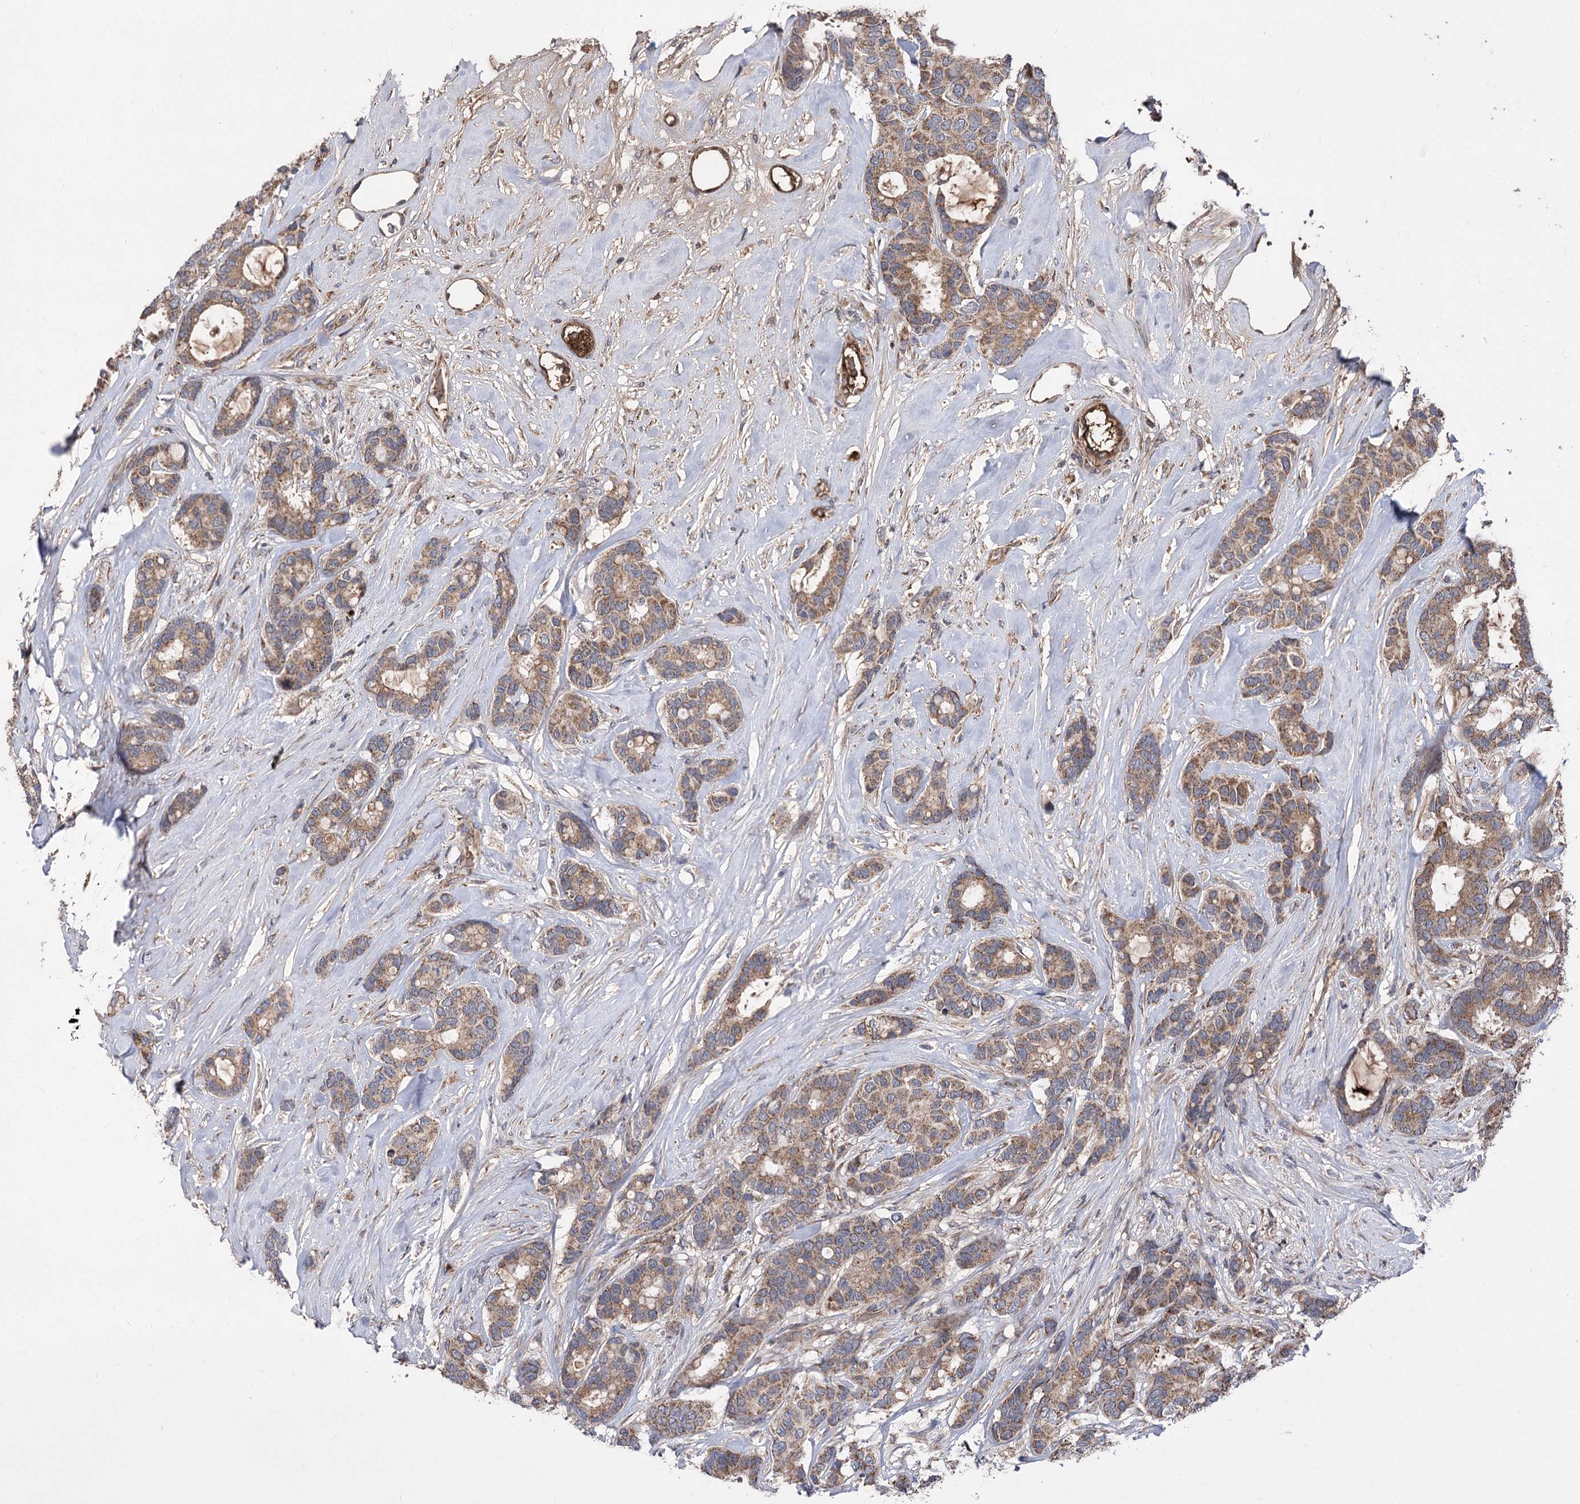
{"staining": {"intensity": "moderate", "quantity": ">75%", "location": "cytoplasmic/membranous"}, "tissue": "breast cancer", "cell_type": "Tumor cells", "image_type": "cancer", "snomed": [{"axis": "morphology", "description": "Duct carcinoma"}, {"axis": "topography", "description": "Breast"}], "caption": "There is medium levels of moderate cytoplasmic/membranous staining in tumor cells of breast intraductal carcinoma, as demonstrated by immunohistochemical staining (brown color).", "gene": "RASSF3", "patient": {"sex": "female", "age": 87}}